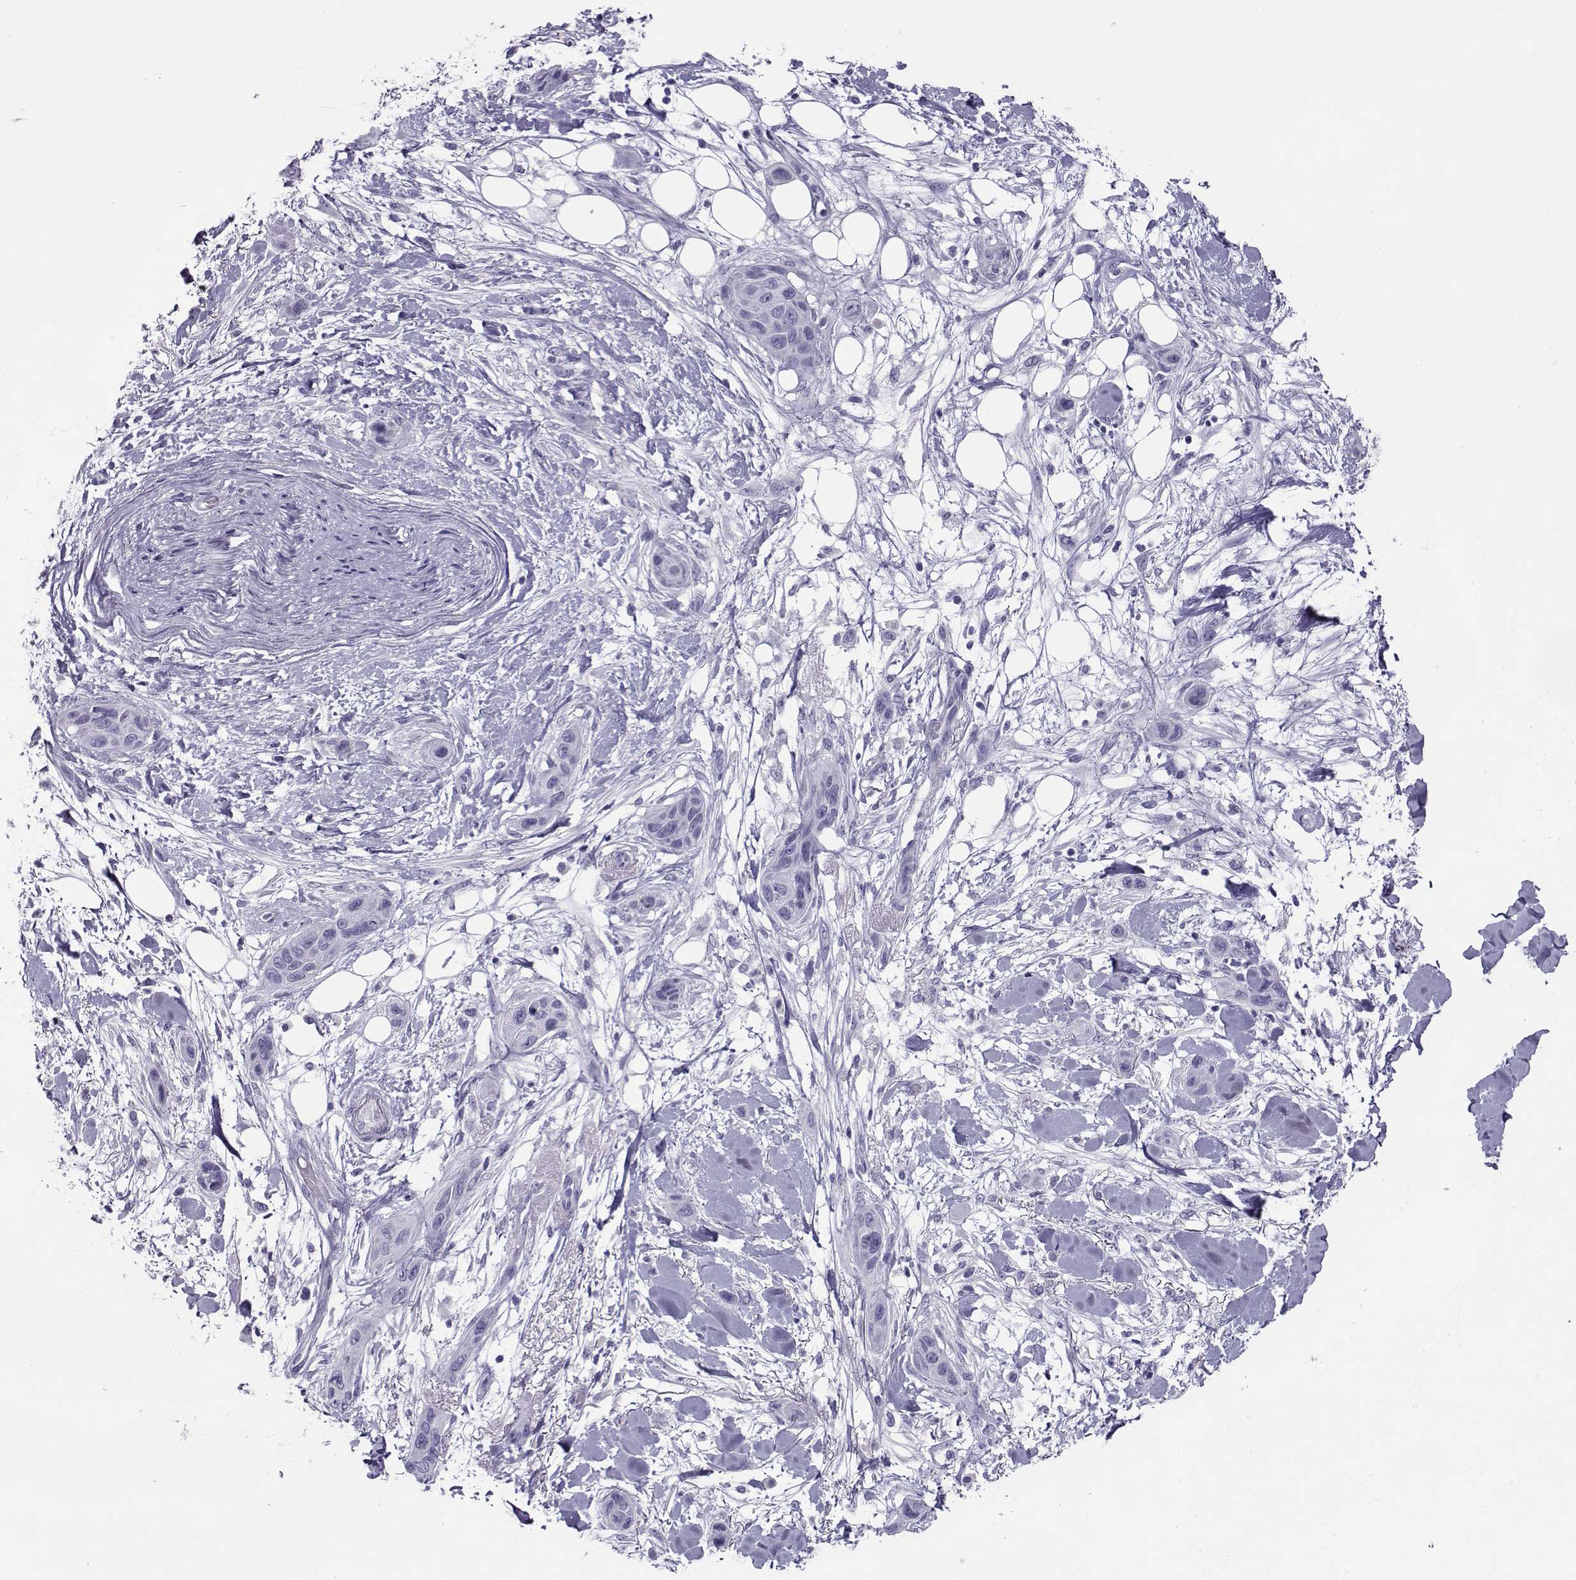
{"staining": {"intensity": "negative", "quantity": "none", "location": "none"}, "tissue": "skin cancer", "cell_type": "Tumor cells", "image_type": "cancer", "snomed": [{"axis": "morphology", "description": "Squamous cell carcinoma, NOS"}, {"axis": "topography", "description": "Skin"}], "caption": "Micrograph shows no protein positivity in tumor cells of squamous cell carcinoma (skin) tissue. (DAB immunohistochemistry (IHC) with hematoxylin counter stain).", "gene": "CRYBB1", "patient": {"sex": "male", "age": 79}}